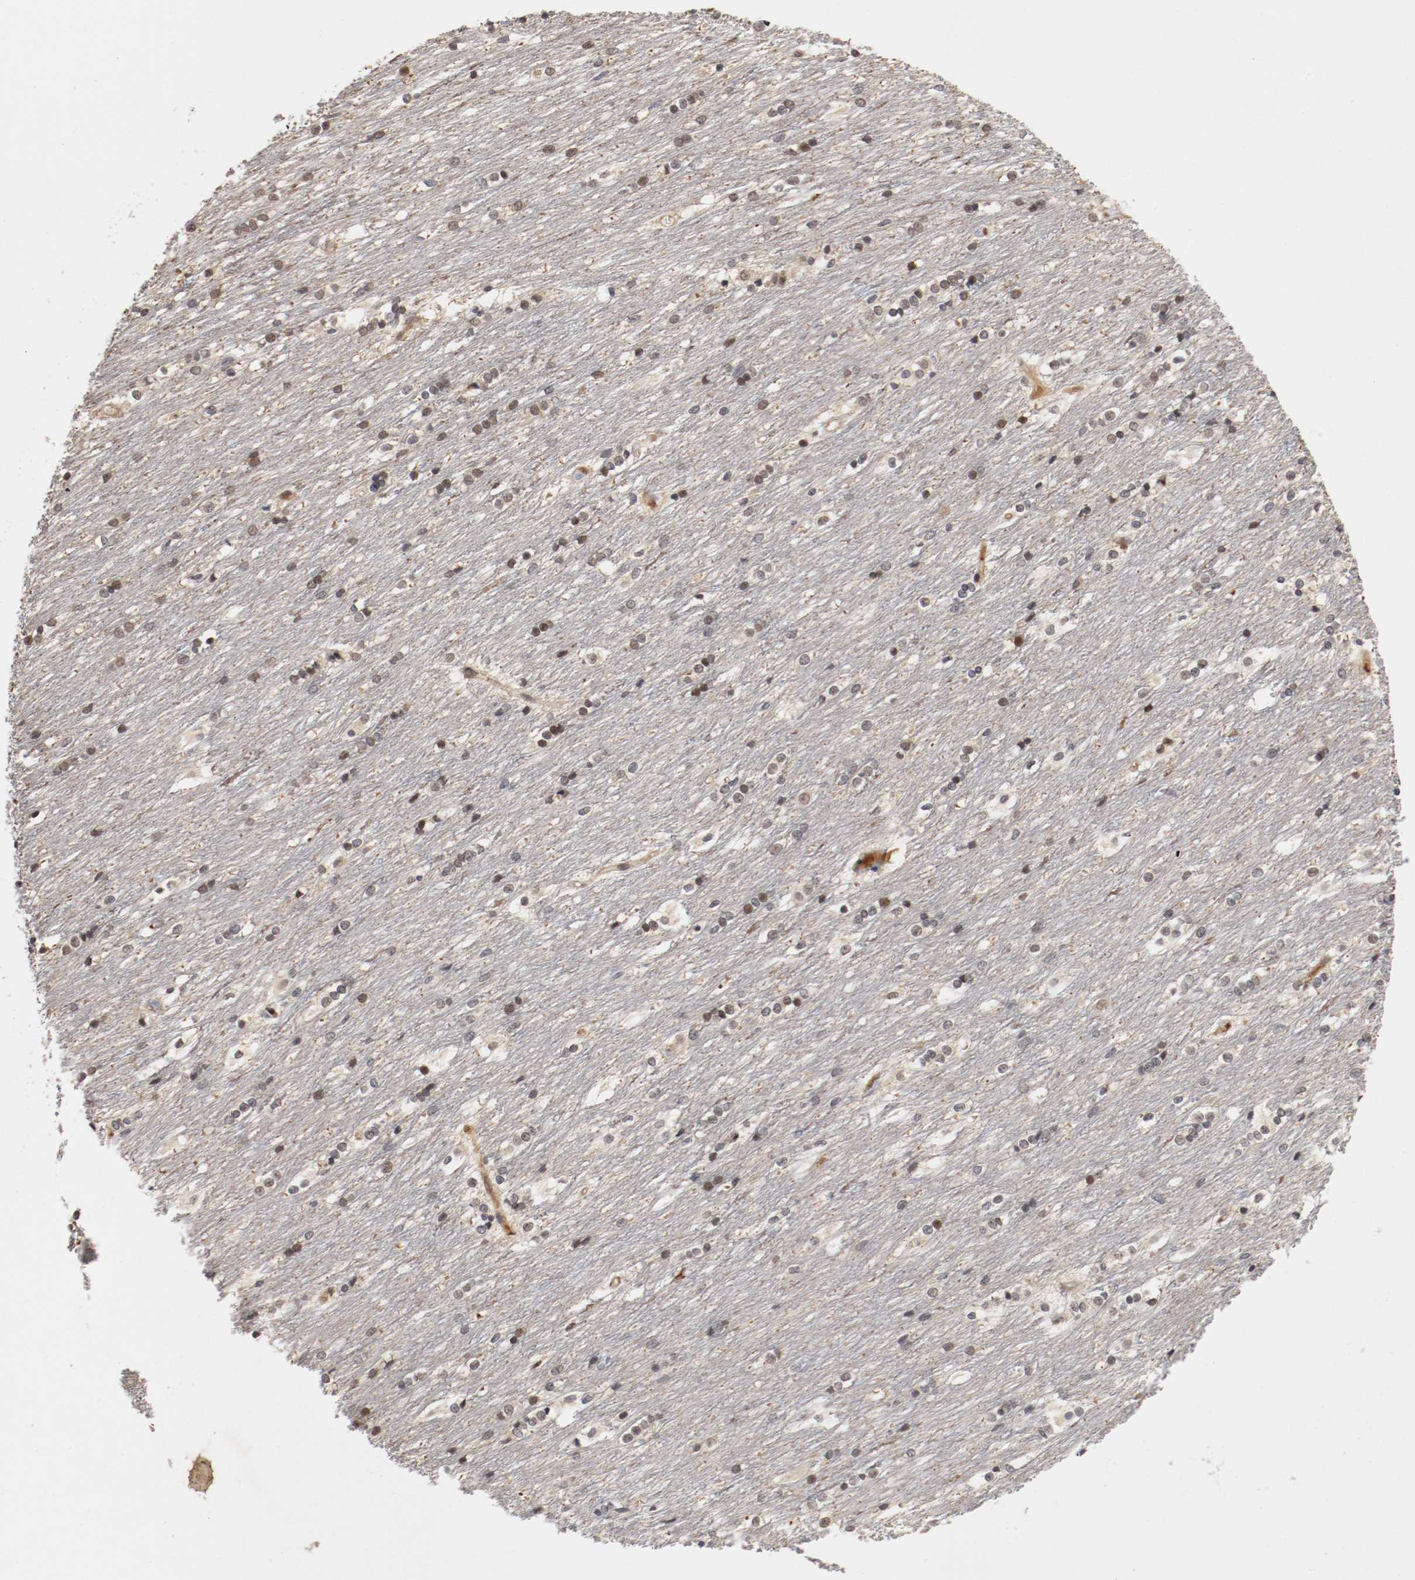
{"staining": {"intensity": "weak", "quantity": "25%-75%", "location": "cytoplasmic/membranous,nuclear"}, "tissue": "caudate", "cell_type": "Glial cells", "image_type": "normal", "snomed": [{"axis": "morphology", "description": "Normal tissue, NOS"}, {"axis": "topography", "description": "Lateral ventricle wall"}], "caption": "A high-resolution photomicrograph shows immunohistochemistry (IHC) staining of unremarkable caudate, which exhibits weak cytoplasmic/membranous,nuclear staining in about 25%-75% of glial cells. The protein is stained brown, and the nuclei are stained in blue (DAB IHC with brightfield microscopy, high magnification).", "gene": "DNMT3B", "patient": {"sex": "female", "age": 19}}